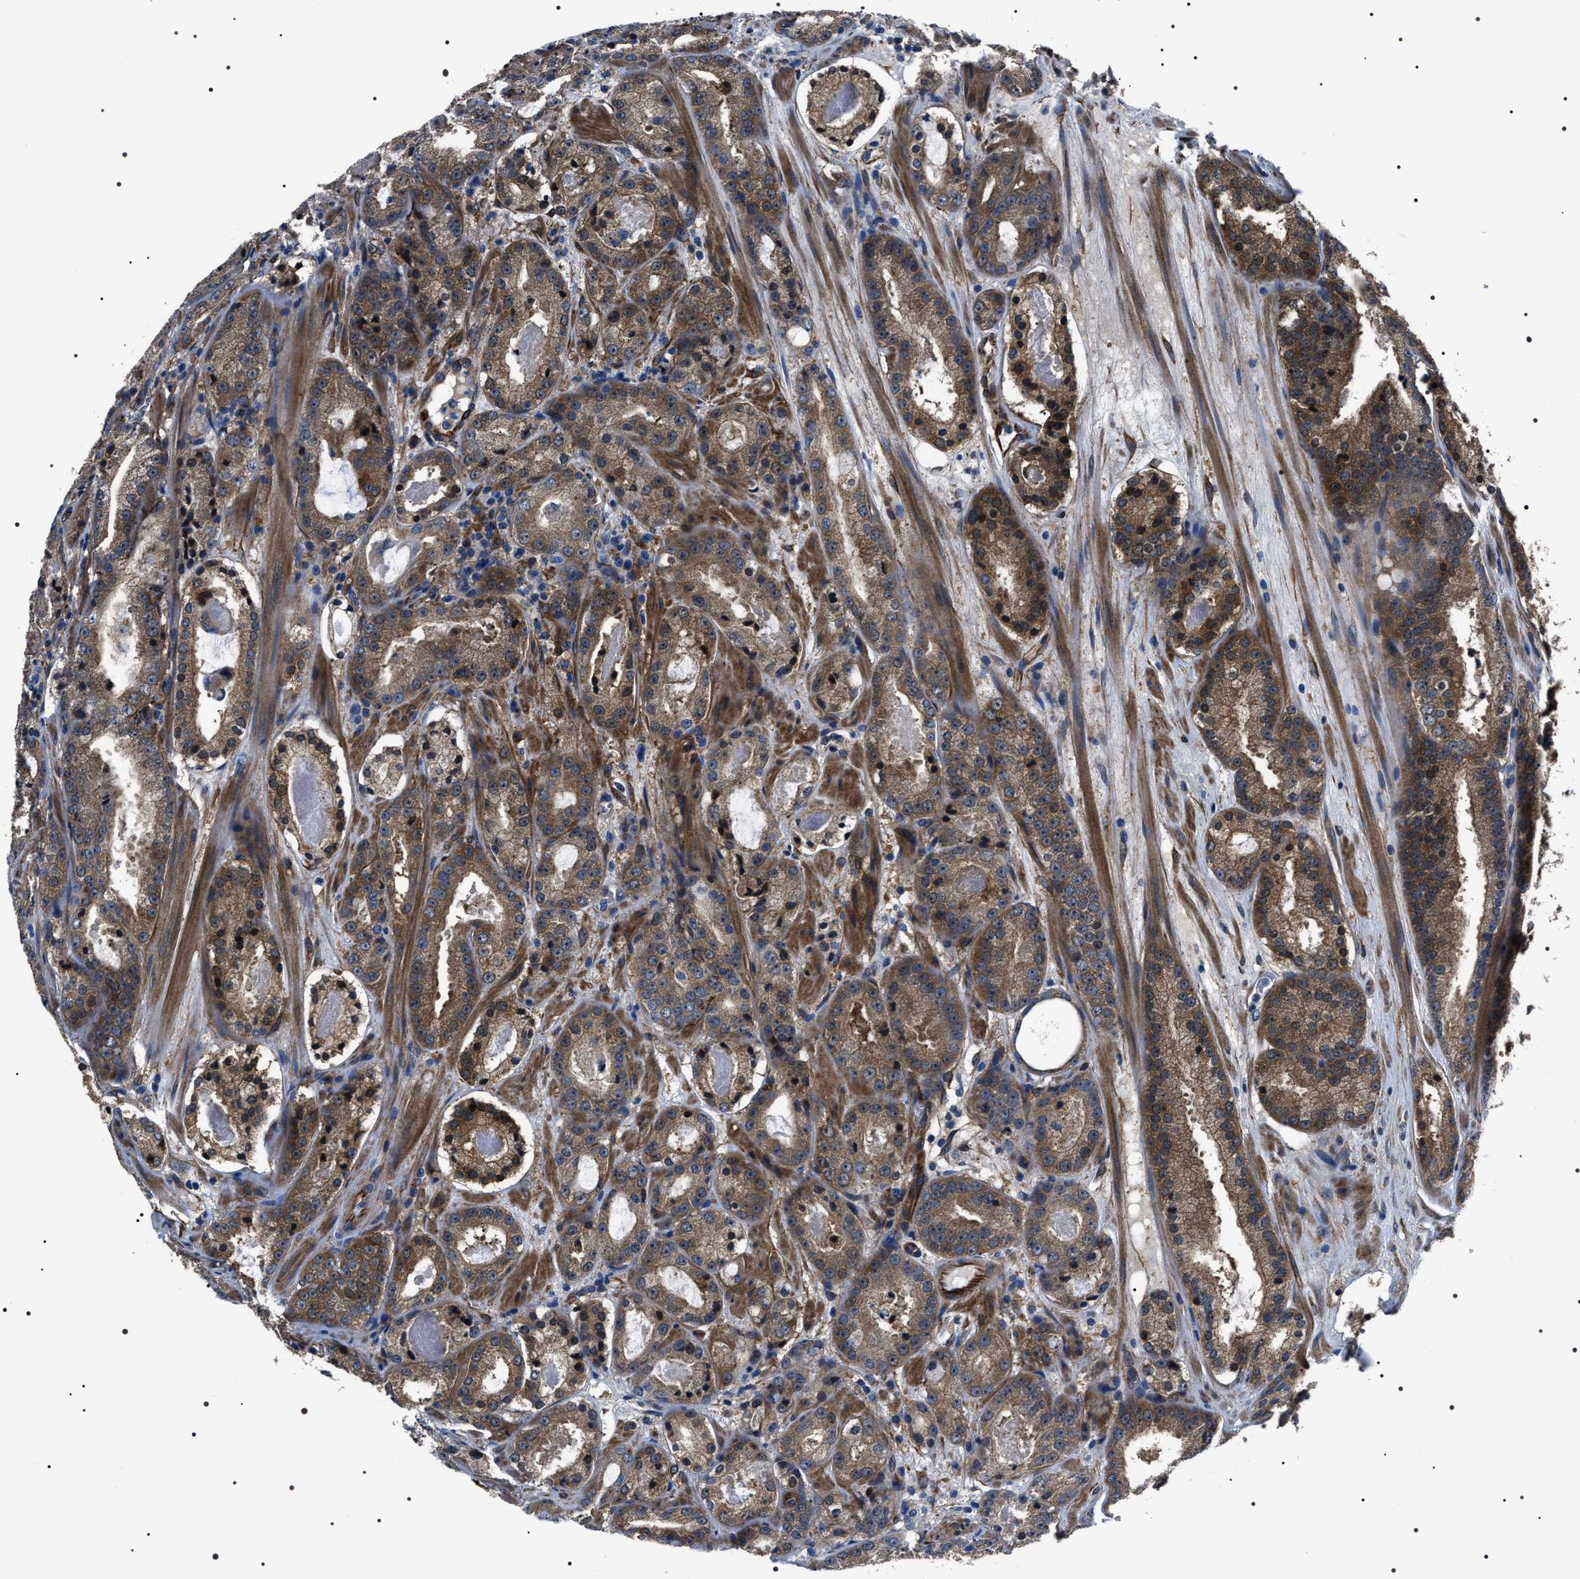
{"staining": {"intensity": "moderate", "quantity": ">75%", "location": "cytoplasmic/membranous"}, "tissue": "prostate cancer", "cell_type": "Tumor cells", "image_type": "cancer", "snomed": [{"axis": "morphology", "description": "Adenocarcinoma, Low grade"}, {"axis": "topography", "description": "Prostate"}], "caption": "Immunohistochemistry histopathology image of human adenocarcinoma (low-grade) (prostate) stained for a protein (brown), which demonstrates medium levels of moderate cytoplasmic/membranous expression in approximately >75% of tumor cells.", "gene": "BAG2", "patient": {"sex": "male", "age": 69}}